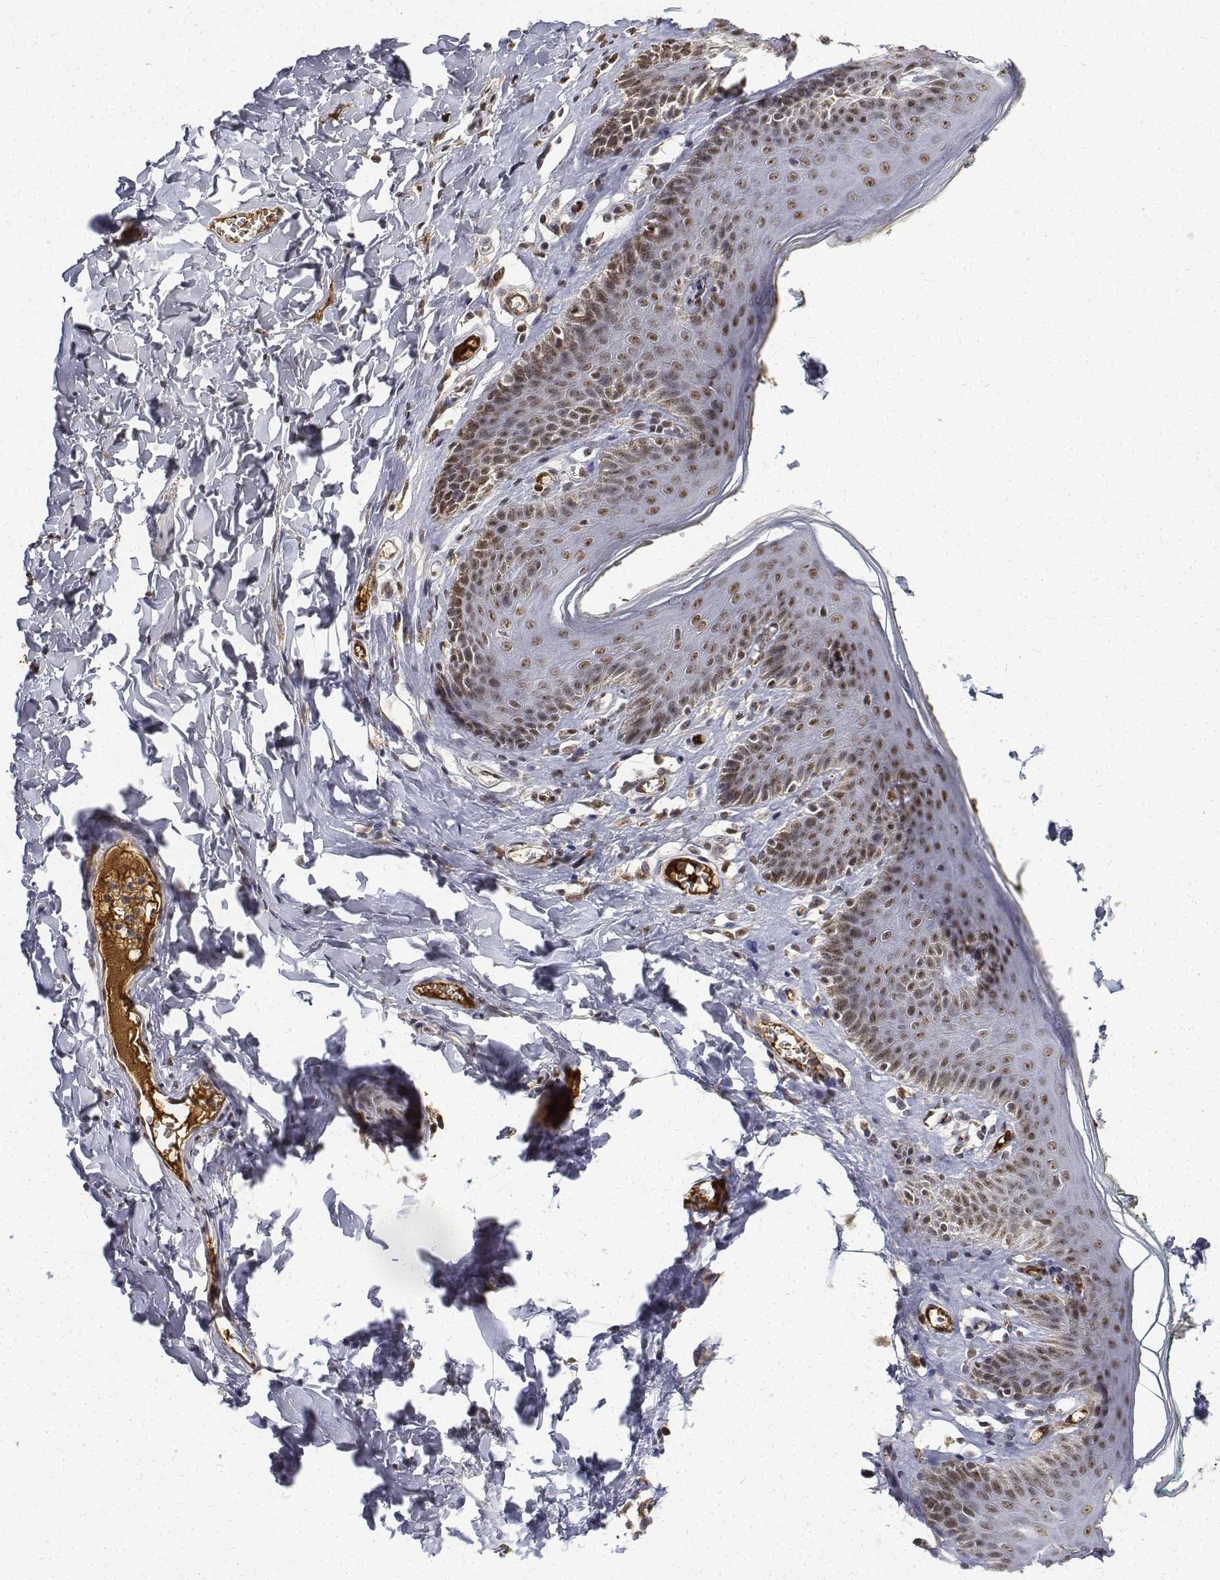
{"staining": {"intensity": "moderate", "quantity": ">75%", "location": "nuclear"}, "tissue": "skin", "cell_type": "Epidermal cells", "image_type": "normal", "snomed": [{"axis": "morphology", "description": "Normal tissue, NOS"}, {"axis": "topography", "description": "Vulva"}, {"axis": "topography", "description": "Peripheral nerve tissue"}], "caption": "Human skin stained with a protein marker displays moderate staining in epidermal cells.", "gene": "ATRX", "patient": {"sex": "female", "age": 66}}